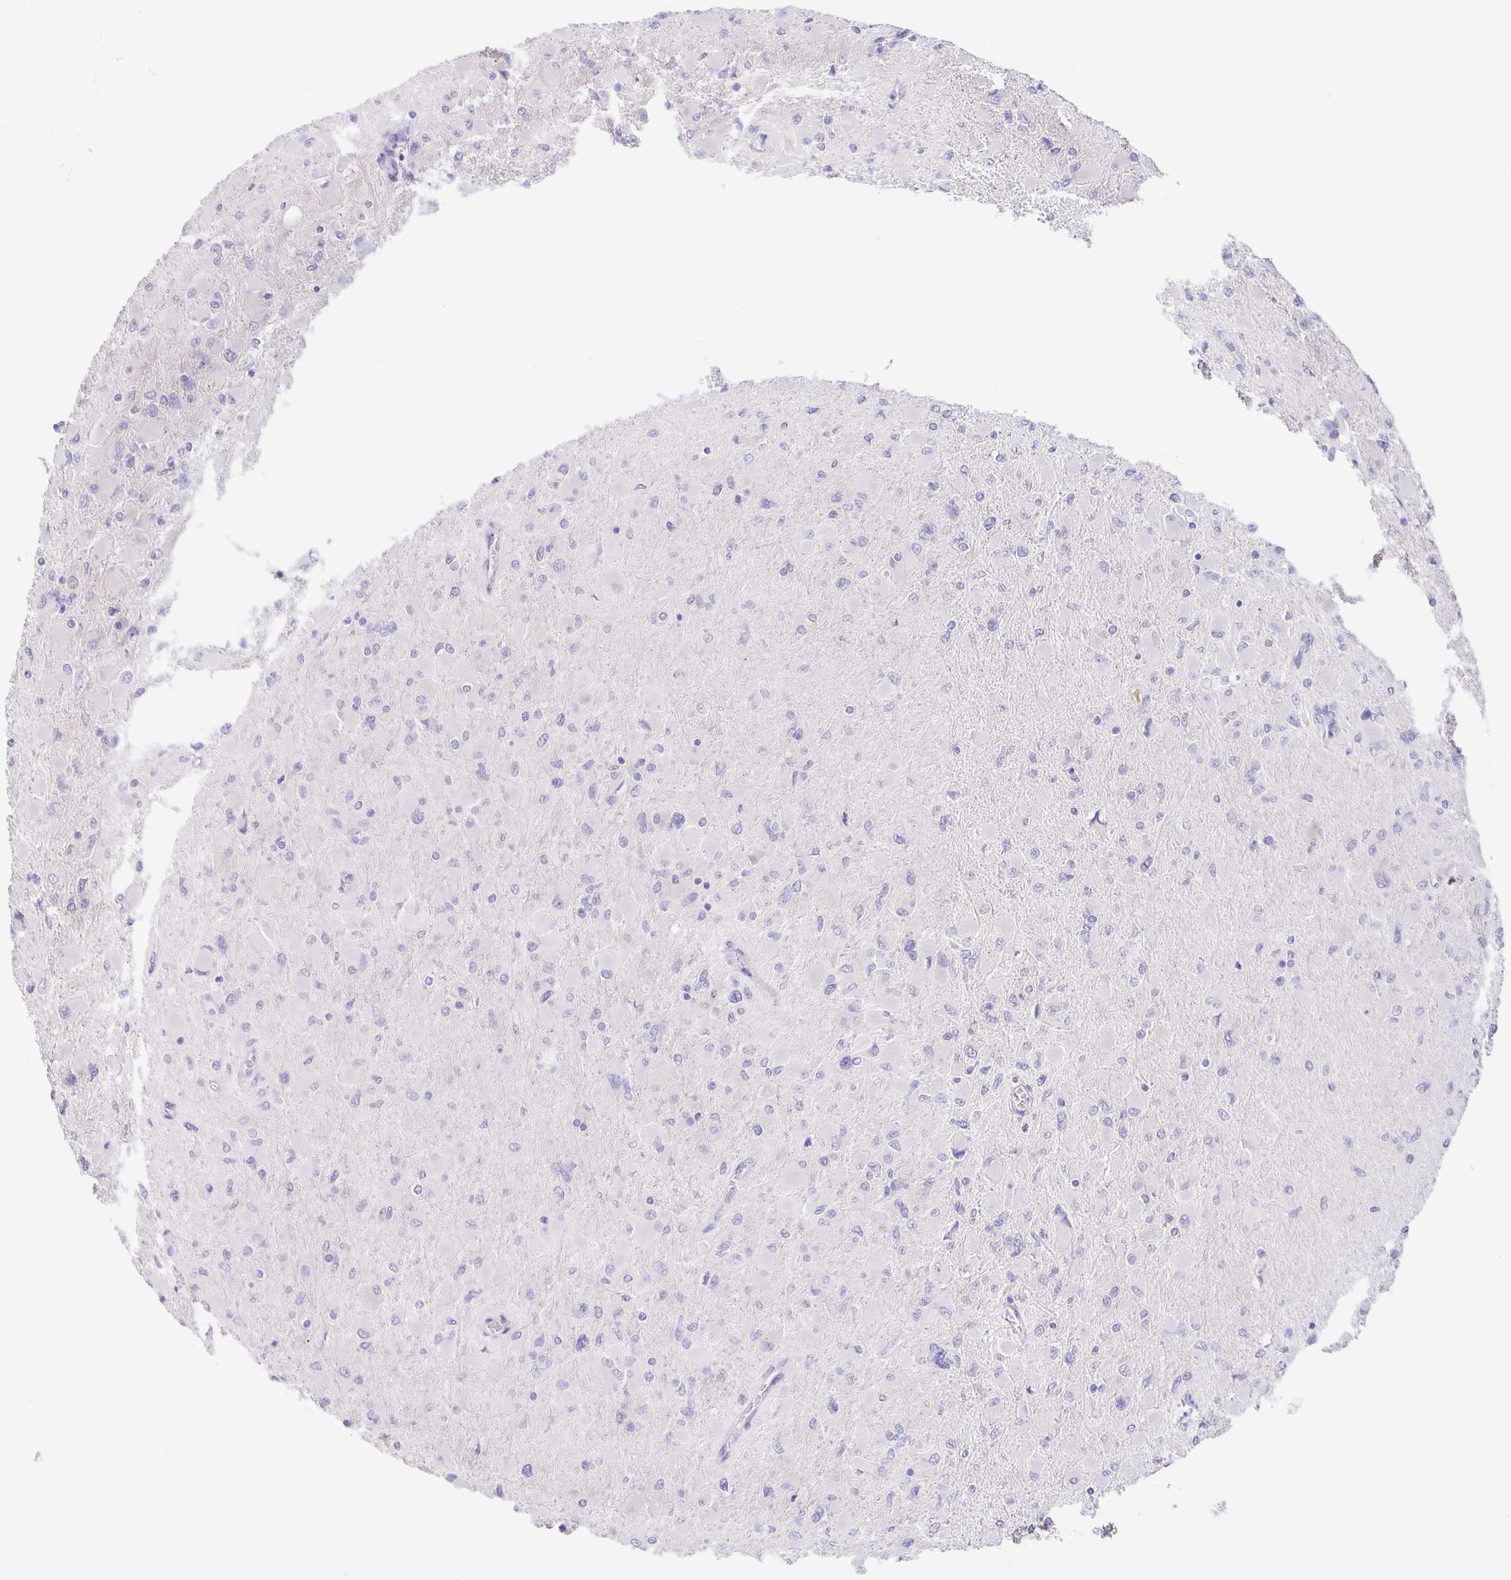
{"staining": {"intensity": "negative", "quantity": "none", "location": "none"}, "tissue": "glioma", "cell_type": "Tumor cells", "image_type": "cancer", "snomed": [{"axis": "morphology", "description": "Glioma, malignant, High grade"}, {"axis": "topography", "description": "Cerebral cortex"}], "caption": "A micrograph of human glioma is negative for staining in tumor cells. The staining is performed using DAB (3,3'-diaminobenzidine) brown chromogen with nuclei counter-stained in using hematoxylin.", "gene": "FABP3", "patient": {"sex": "female", "age": 36}}